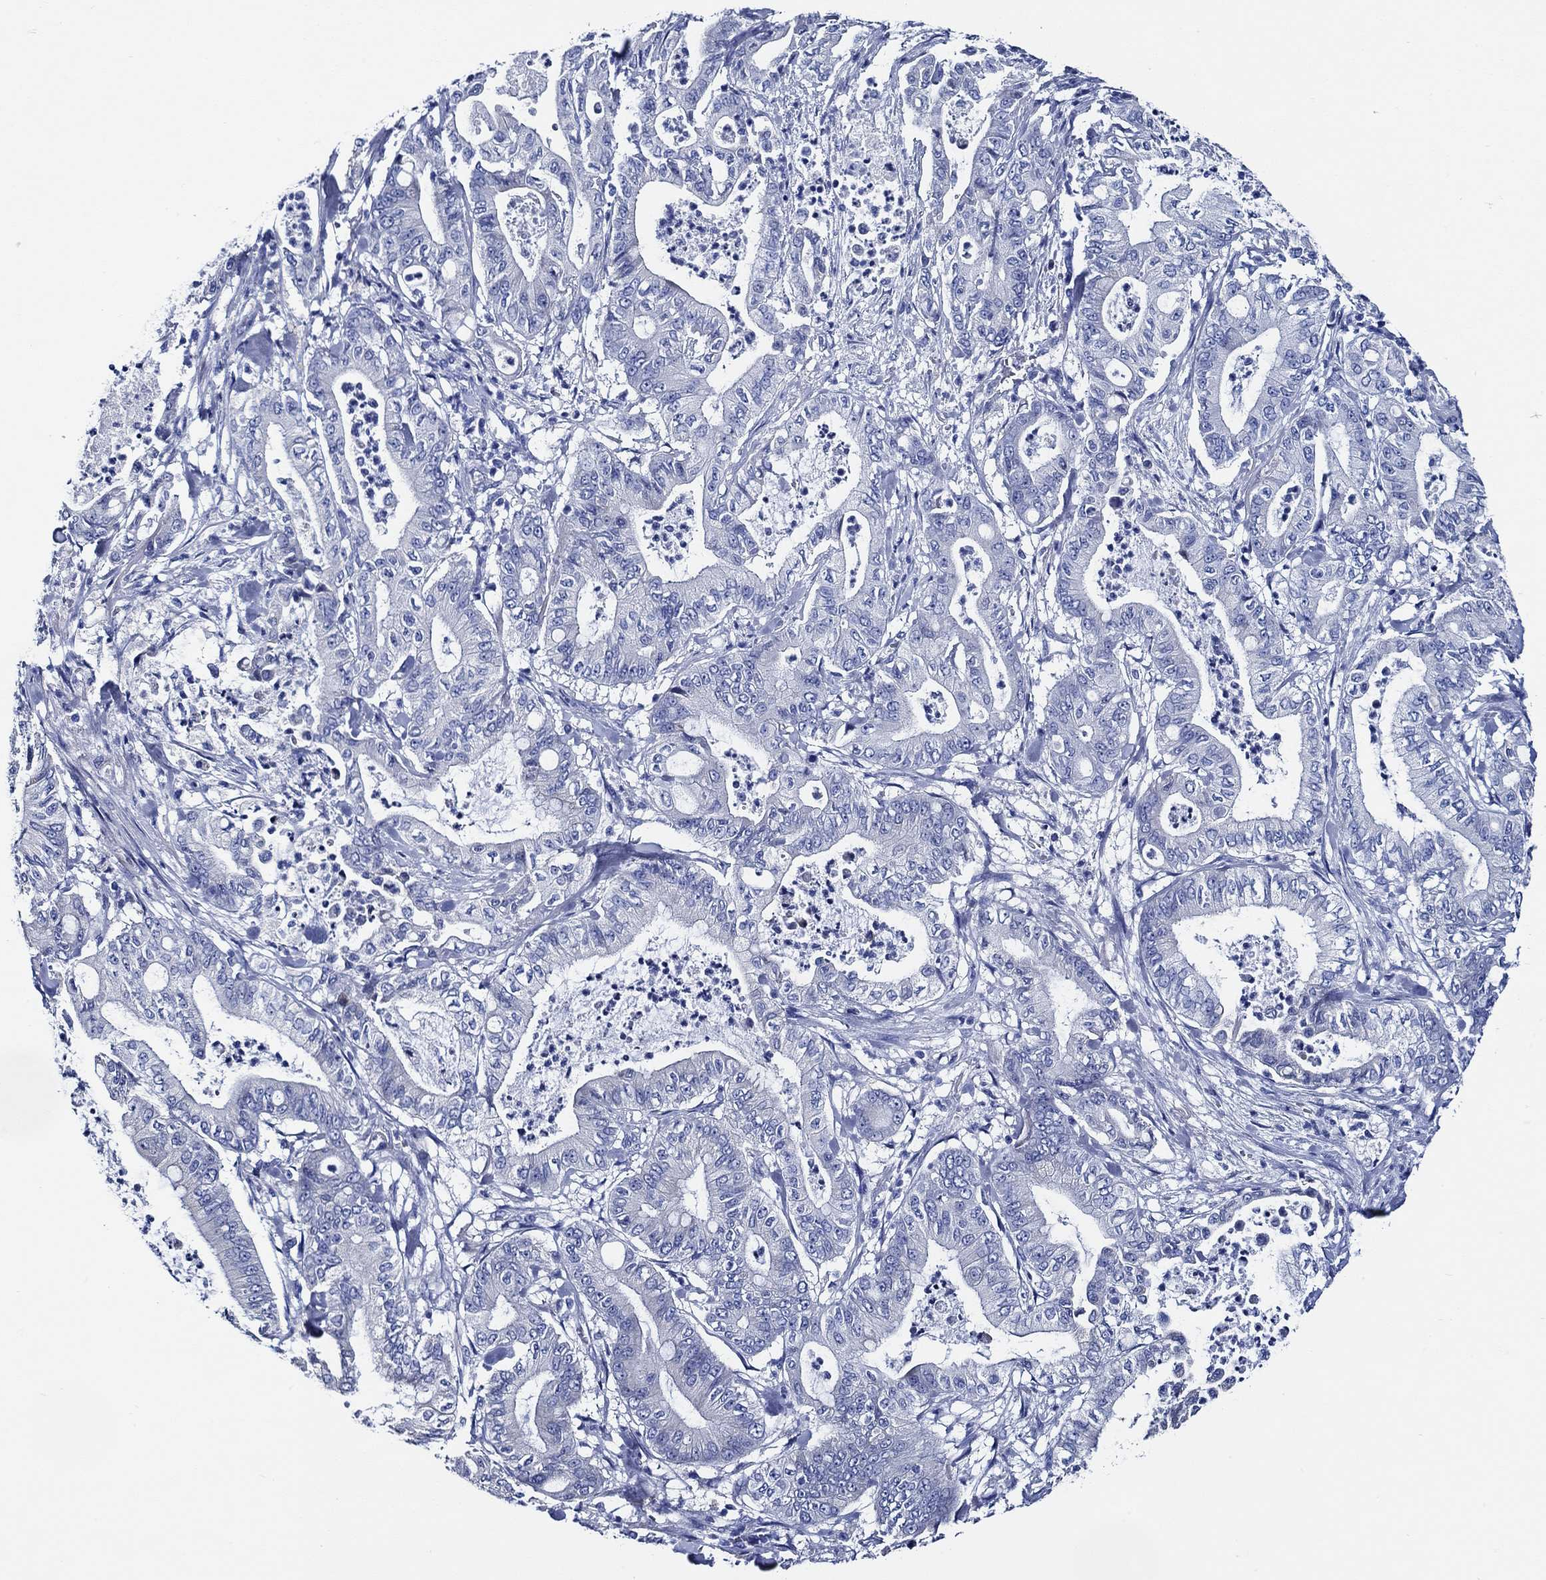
{"staining": {"intensity": "negative", "quantity": "none", "location": "none"}, "tissue": "pancreatic cancer", "cell_type": "Tumor cells", "image_type": "cancer", "snomed": [{"axis": "morphology", "description": "Adenocarcinoma, NOS"}, {"axis": "topography", "description": "Pancreas"}], "caption": "Pancreatic adenocarcinoma was stained to show a protein in brown. There is no significant staining in tumor cells.", "gene": "WDR62", "patient": {"sex": "male", "age": 71}}